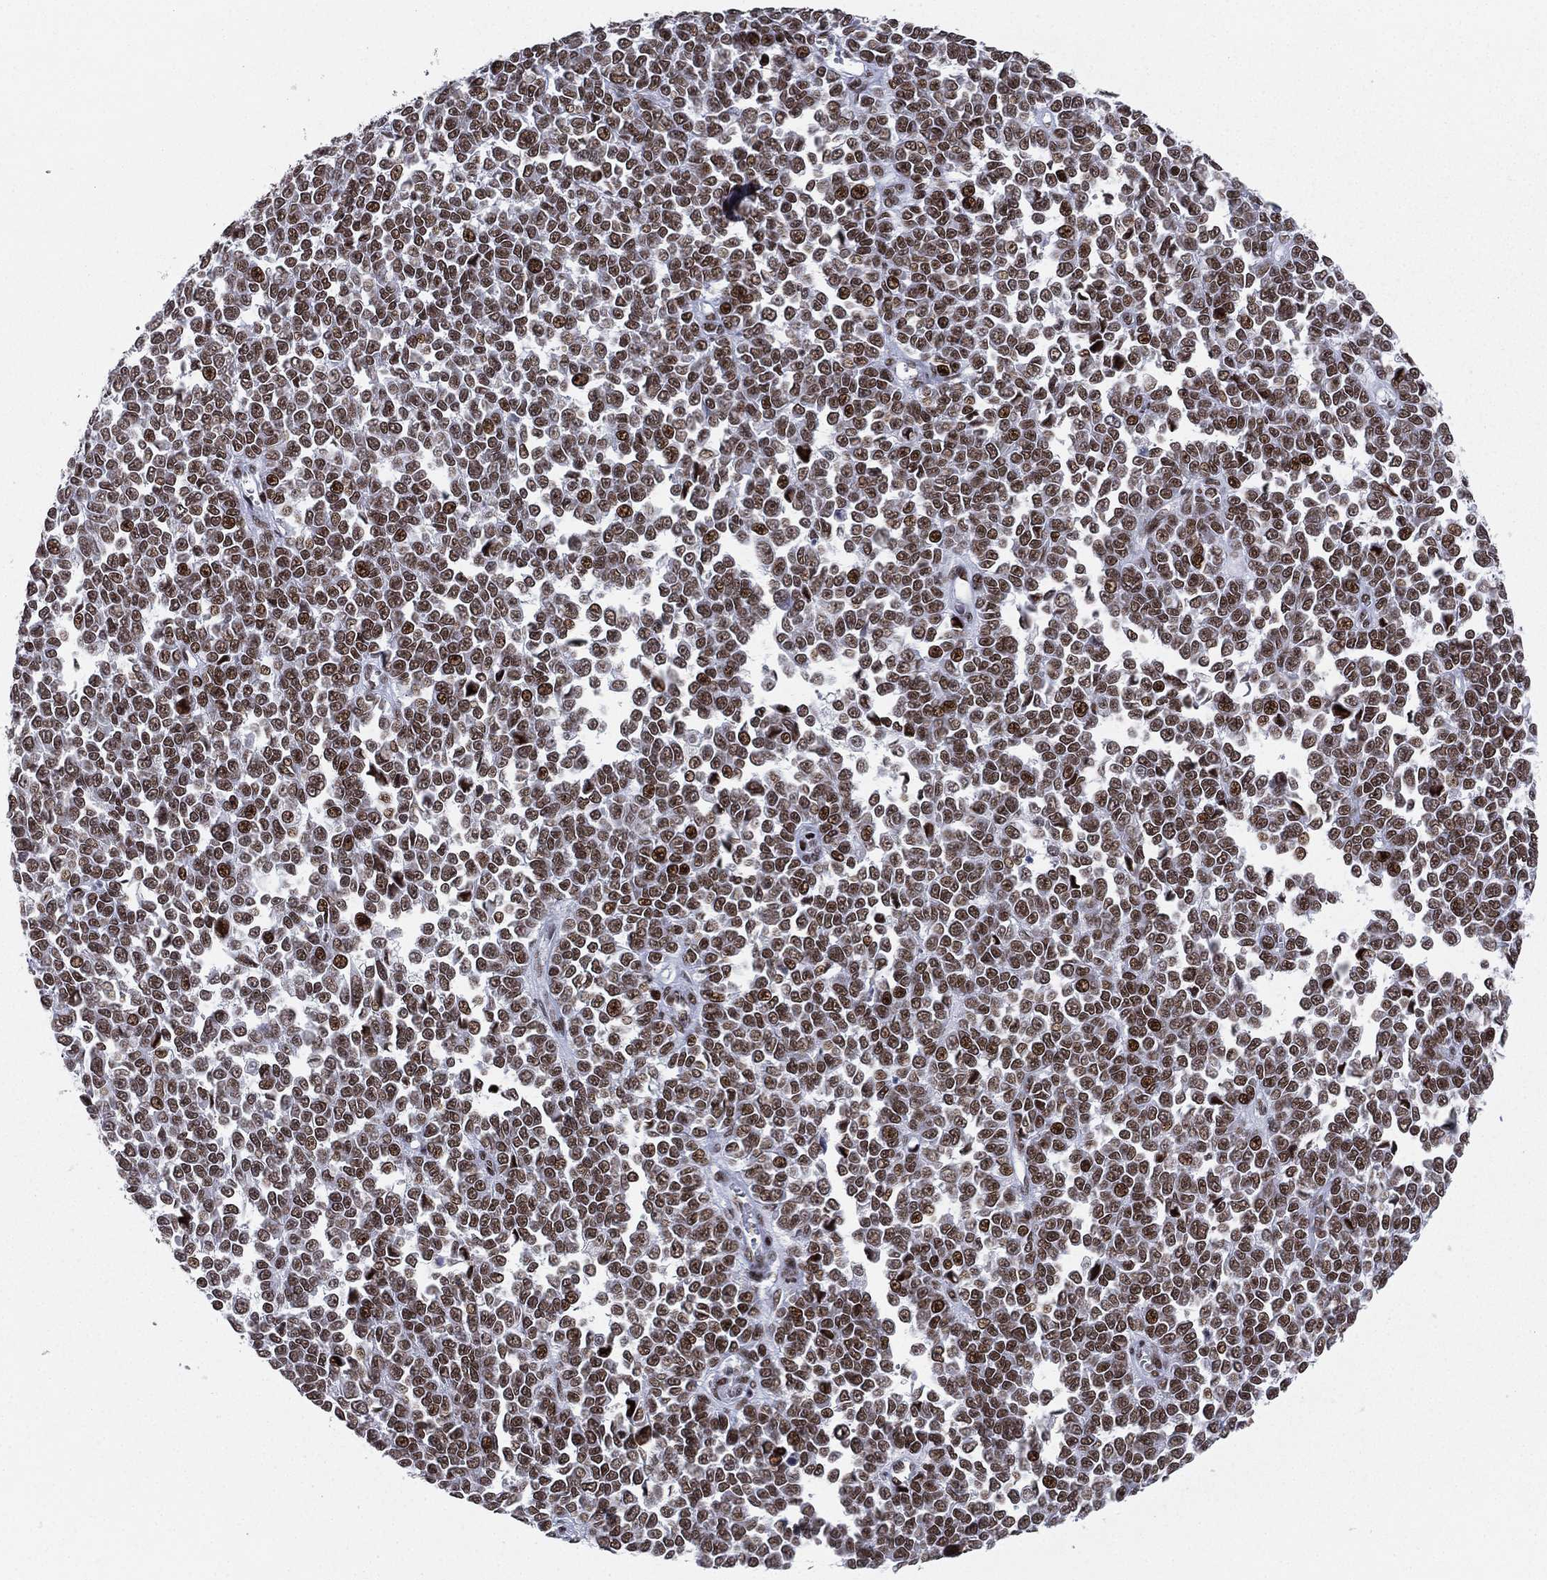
{"staining": {"intensity": "strong", "quantity": ">75%", "location": "nuclear"}, "tissue": "melanoma", "cell_type": "Tumor cells", "image_type": "cancer", "snomed": [{"axis": "morphology", "description": "Malignant melanoma, NOS"}, {"axis": "topography", "description": "Skin"}], "caption": "A brown stain labels strong nuclear positivity of a protein in human malignant melanoma tumor cells.", "gene": "RTF1", "patient": {"sex": "female", "age": 95}}